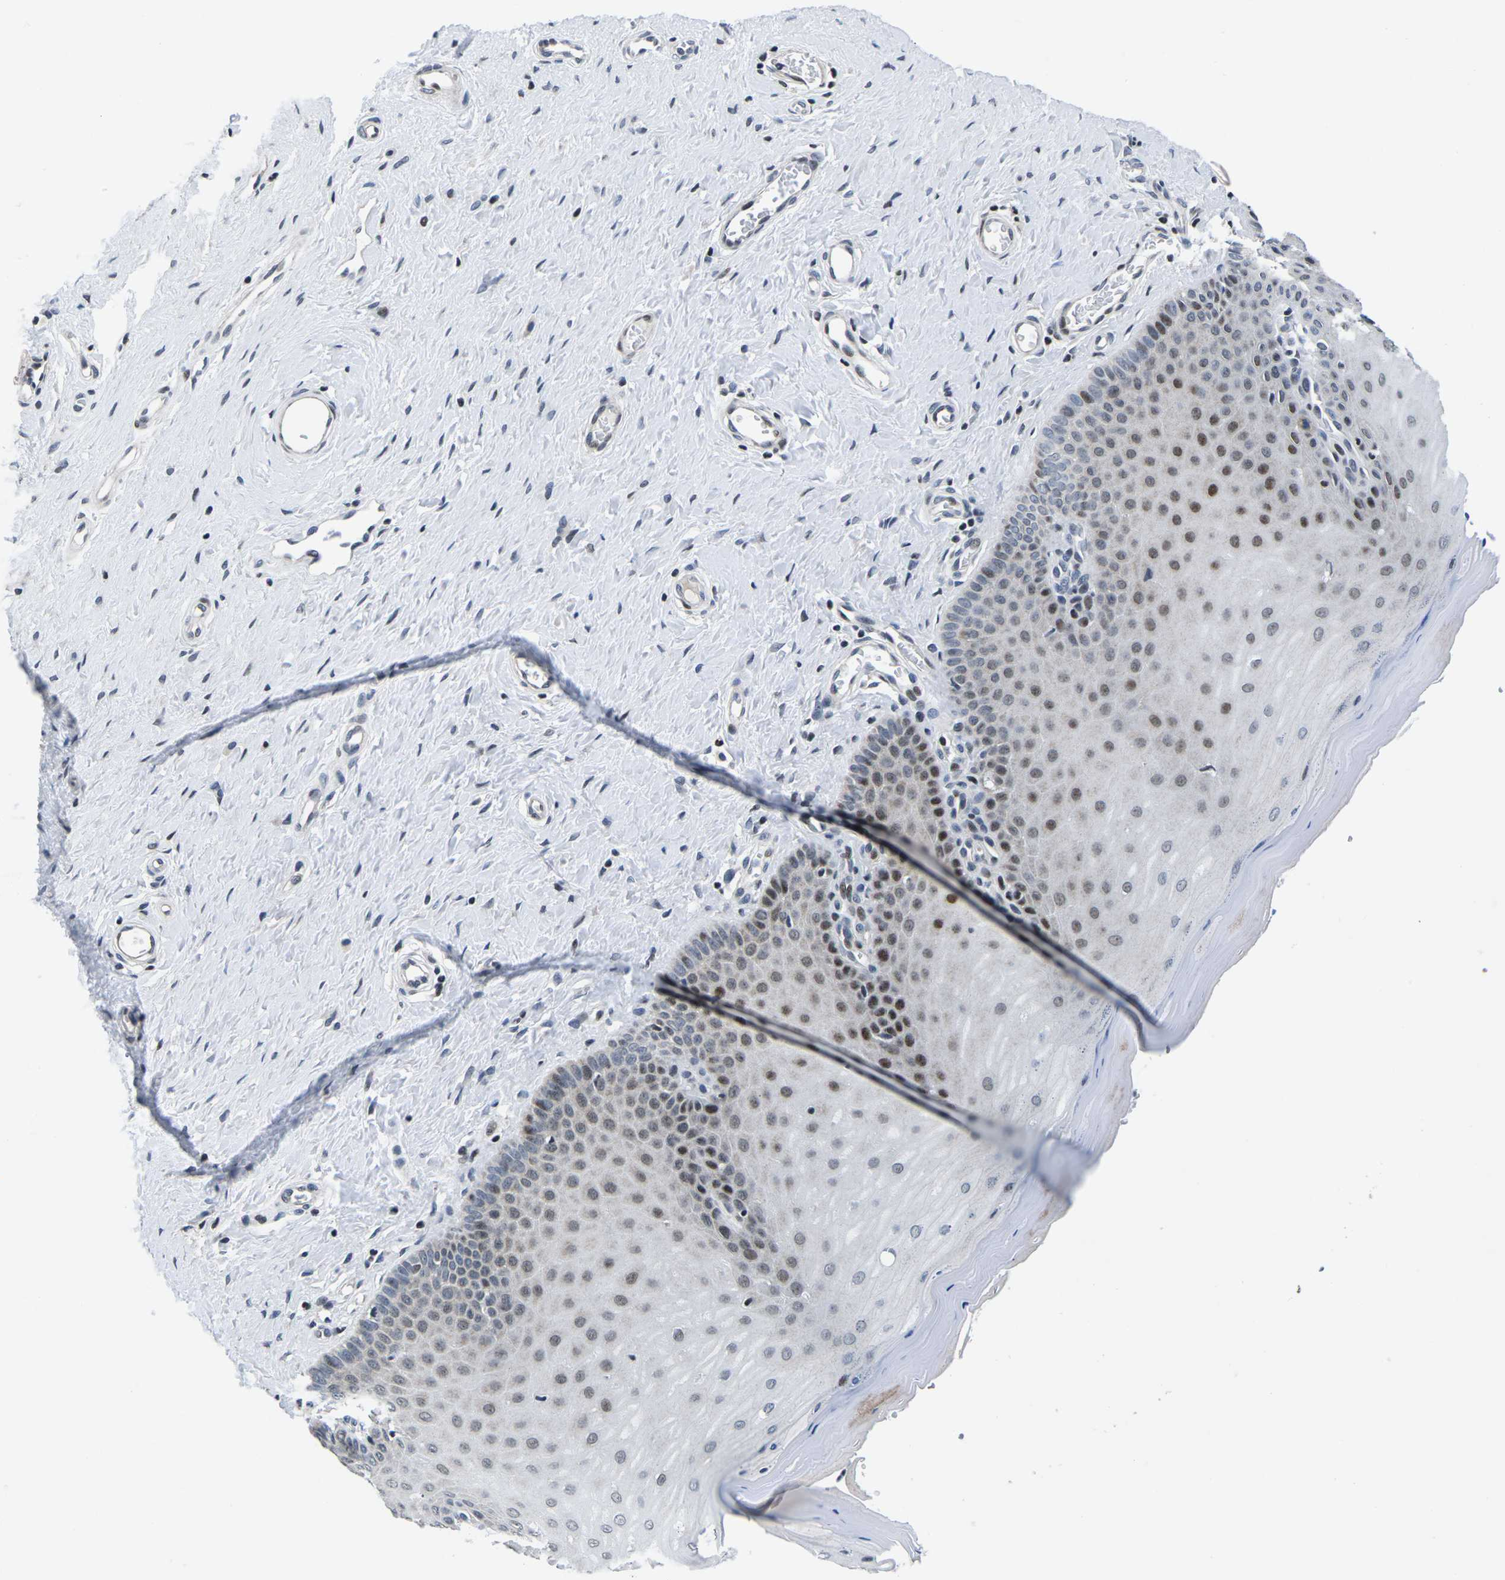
{"staining": {"intensity": "moderate", "quantity": "25%-75%", "location": "nuclear"}, "tissue": "cervix", "cell_type": "Squamous epithelial cells", "image_type": "normal", "snomed": [{"axis": "morphology", "description": "Normal tissue, NOS"}, {"axis": "topography", "description": "Cervix"}], "caption": "A histopathology image of human cervix stained for a protein exhibits moderate nuclear brown staining in squamous epithelial cells.", "gene": "CDC73", "patient": {"sex": "female", "age": 55}}